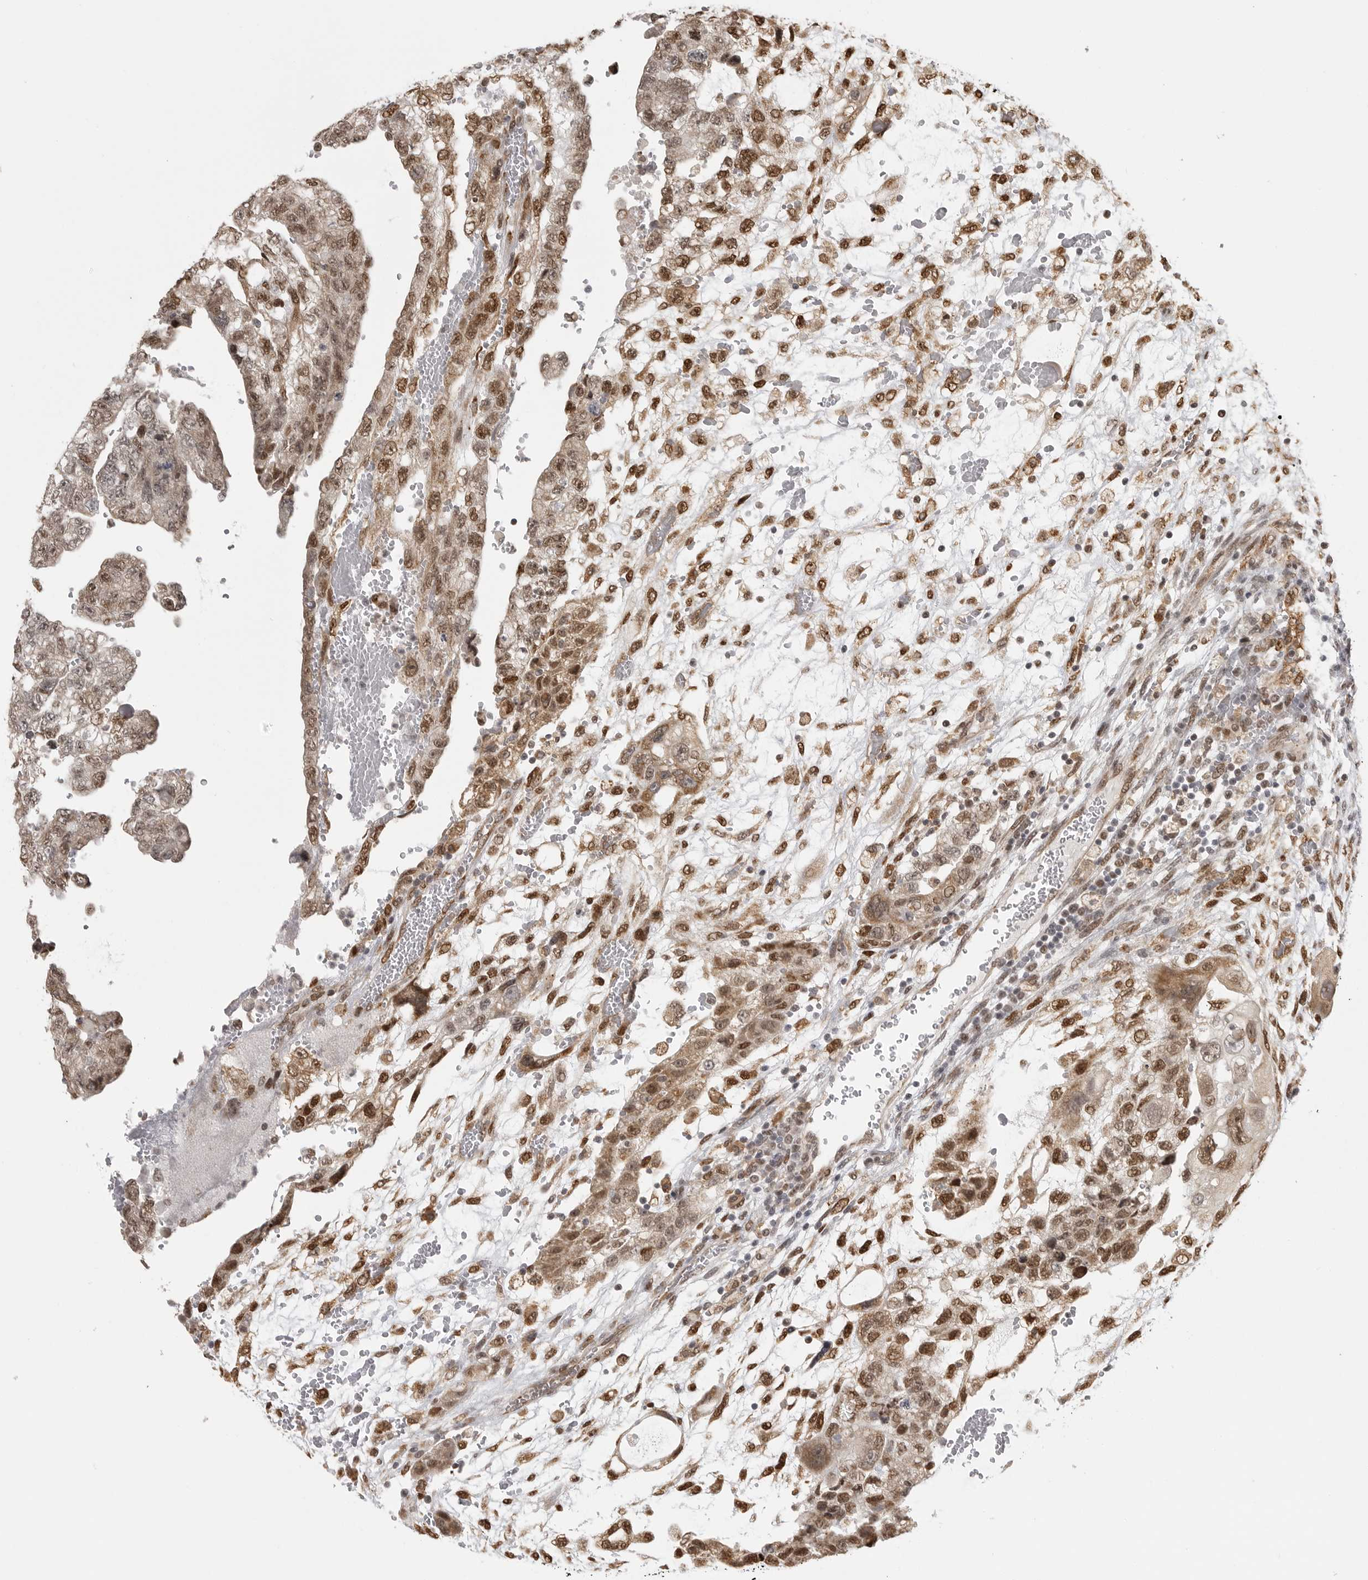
{"staining": {"intensity": "moderate", "quantity": ">75%", "location": "nuclear"}, "tissue": "testis cancer", "cell_type": "Tumor cells", "image_type": "cancer", "snomed": [{"axis": "morphology", "description": "Carcinoma, Embryonal, NOS"}, {"axis": "topography", "description": "Testis"}], "caption": "Protein analysis of embryonal carcinoma (testis) tissue demonstrates moderate nuclear expression in about >75% of tumor cells.", "gene": "ISG20L2", "patient": {"sex": "male", "age": 36}}